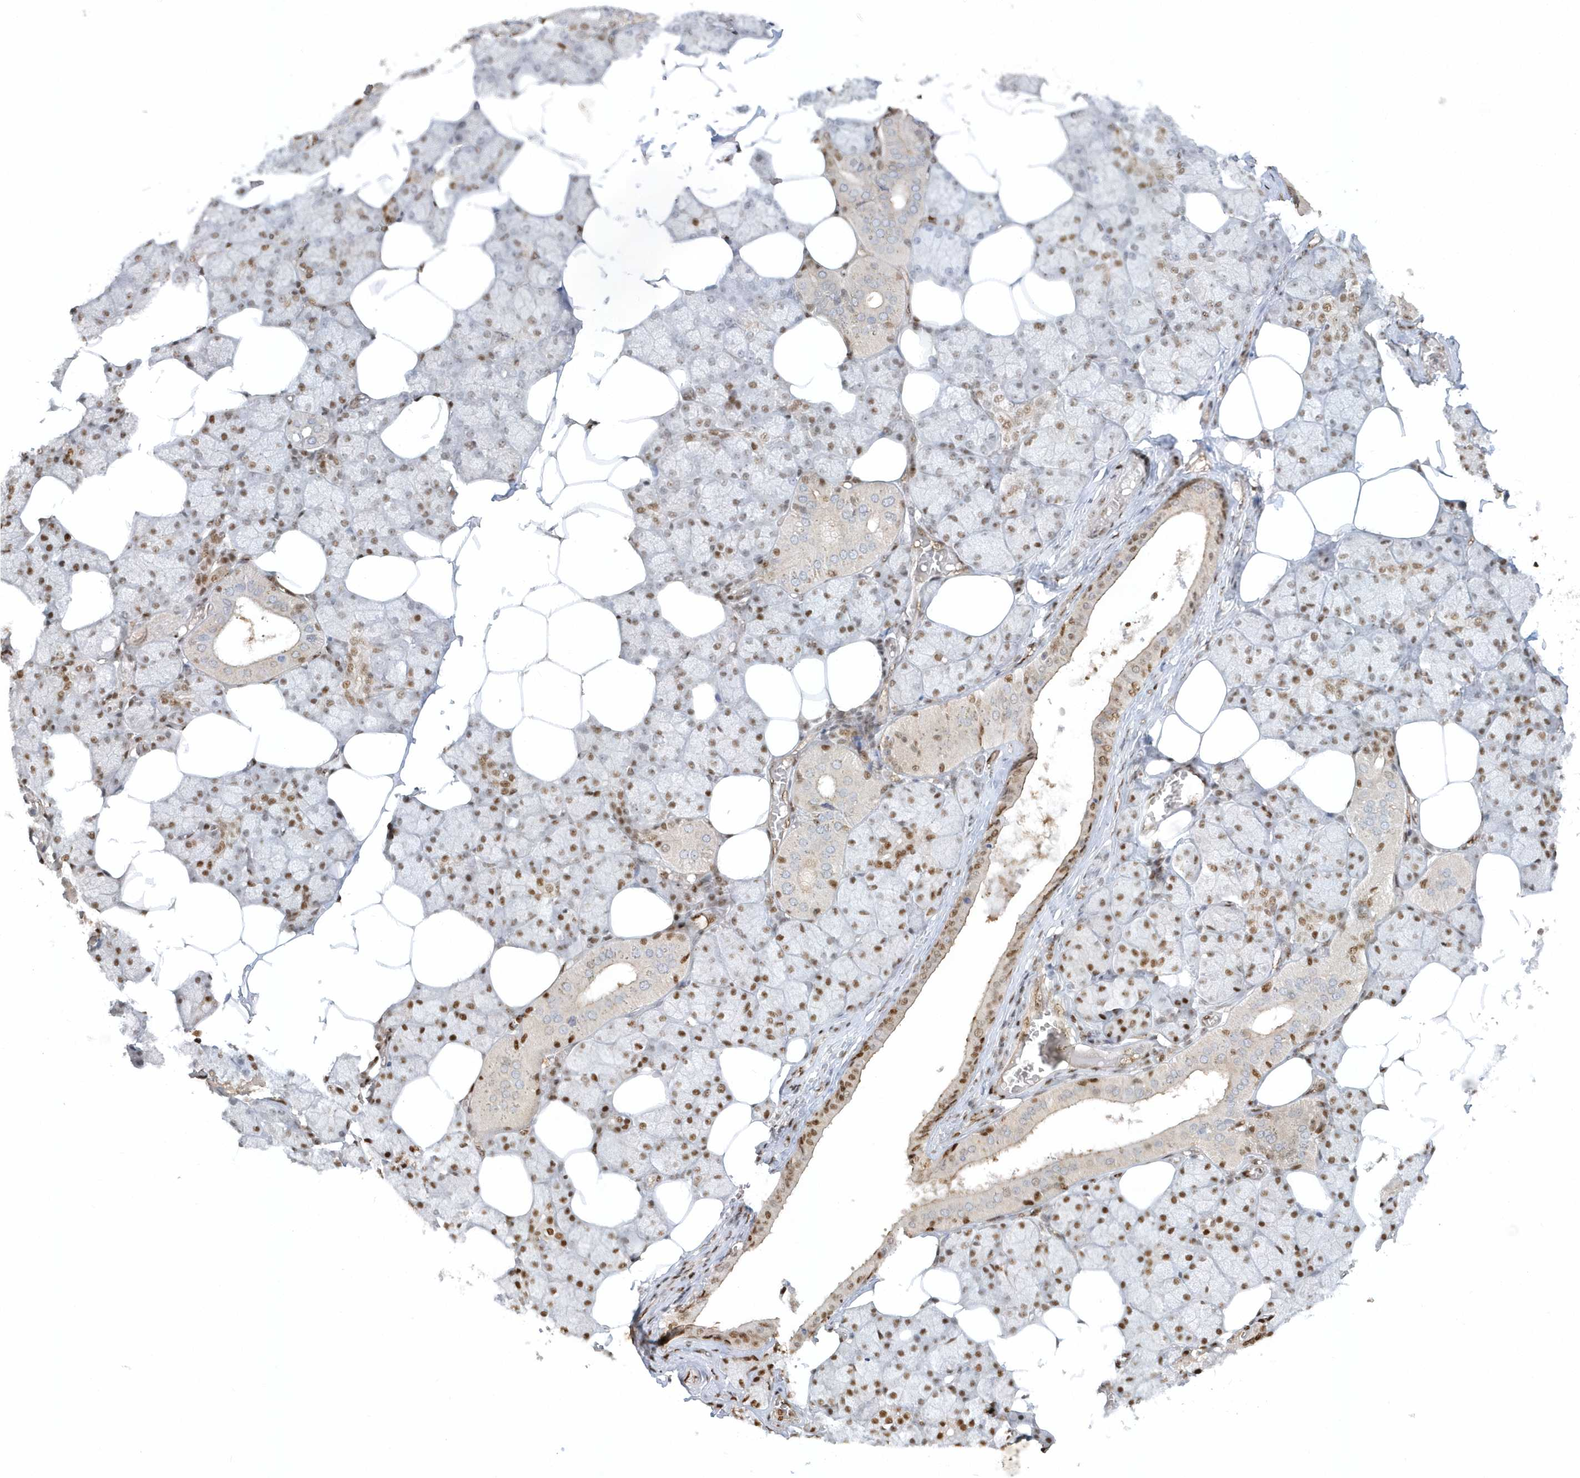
{"staining": {"intensity": "strong", "quantity": ">75%", "location": "nuclear"}, "tissue": "salivary gland", "cell_type": "Glandular cells", "image_type": "normal", "snomed": [{"axis": "morphology", "description": "Normal tissue, NOS"}, {"axis": "topography", "description": "Salivary gland"}], "caption": "This is a histology image of IHC staining of benign salivary gland, which shows strong staining in the nuclear of glandular cells.", "gene": "SUMO2", "patient": {"sex": "male", "age": 62}}